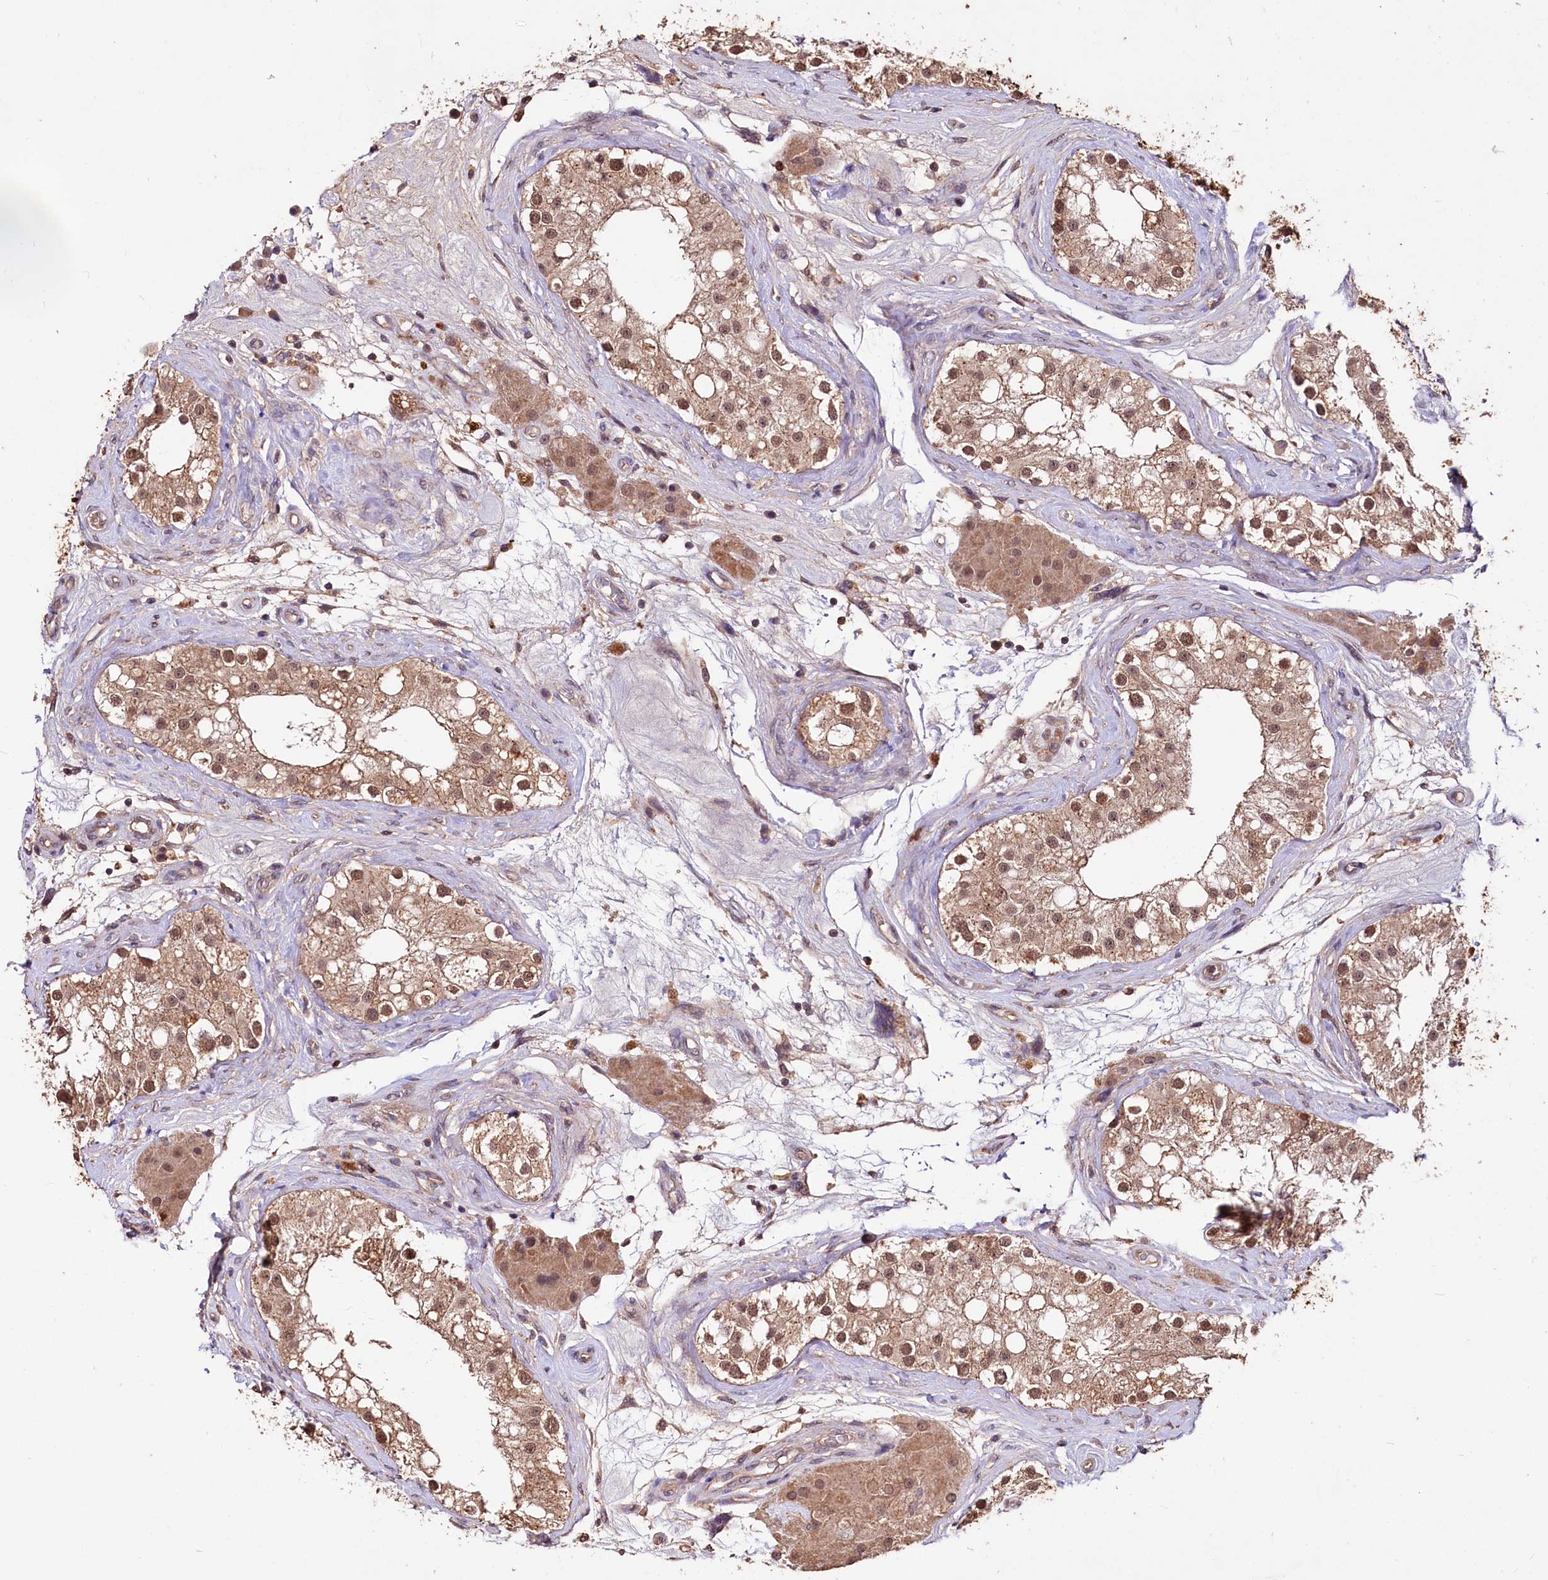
{"staining": {"intensity": "moderate", "quantity": ">75%", "location": "cytoplasmic/membranous,nuclear"}, "tissue": "testis", "cell_type": "Cells in seminiferous ducts", "image_type": "normal", "snomed": [{"axis": "morphology", "description": "Normal tissue, NOS"}, {"axis": "topography", "description": "Testis"}], "caption": "DAB (3,3'-diaminobenzidine) immunohistochemical staining of unremarkable testis shows moderate cytoplasmic/membranous,nuclear protein expression in about >75% of cells in seminiferous ducts.", "gene": "KLRB1", "patient": {"sex": "male", "age": 84}}